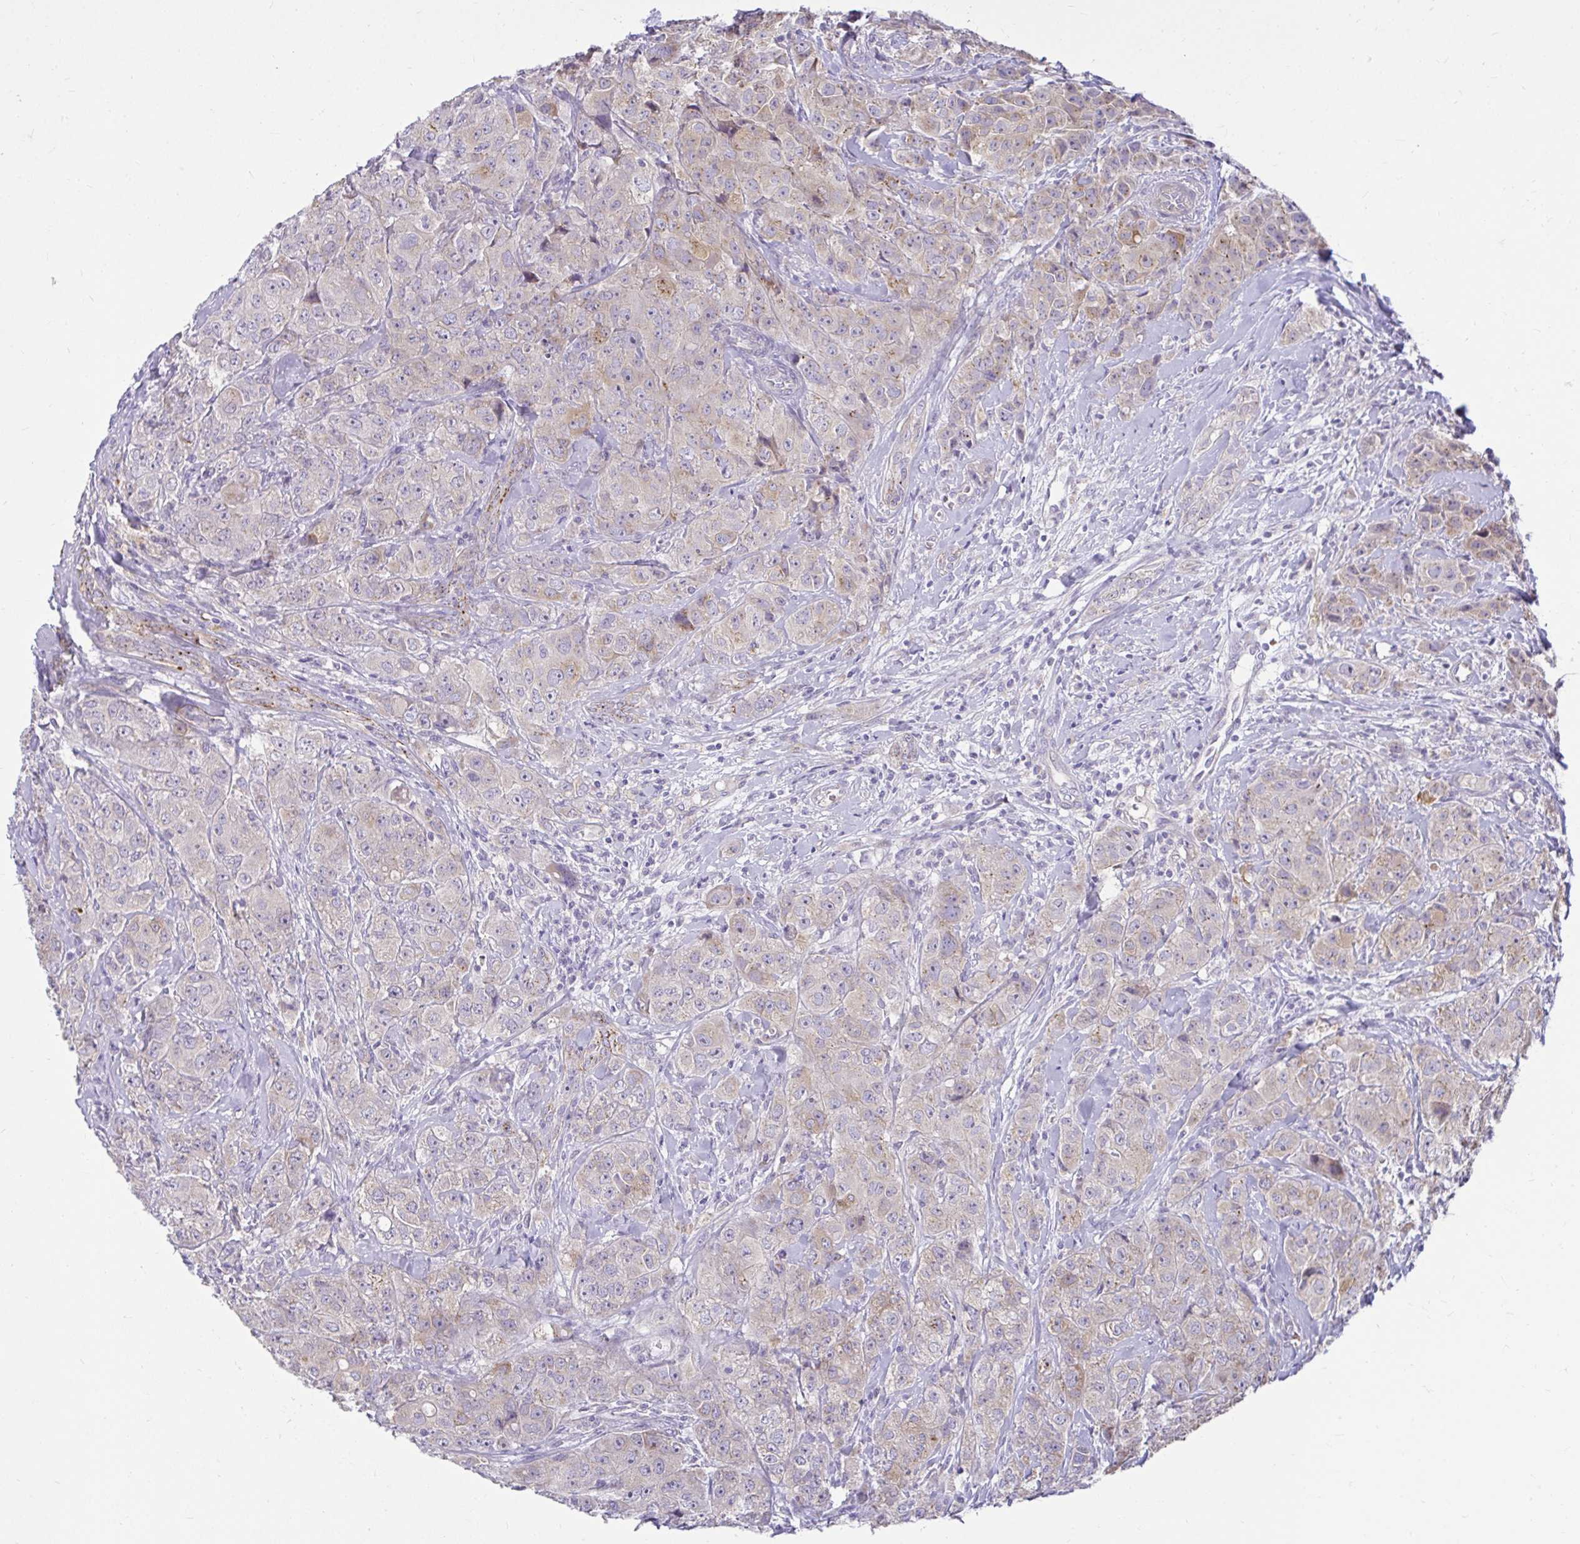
{"staining": {"intensity": "weak", "quantity": "<25%", "location": "cytoplasmic/membranous"}, "tissue": "breast cancer", "cell_type": "Tumor cells", "image_type": "cancer", "snomed": [{"axis": "morphology", "description": "Normal tissue, NOS"}, {"axis": "morphology", "description": "Duct carcinoma"}, {"axis": "topography", "description": "Breast"}], "caption": "This micrograph is of breast cancer stained with IHC to label a protein in brown with the nuclei are counter-stained blue. There is no positivity in tumor cells.", "gene": "PKN3", "patient": {"sex": "female", "age": 43}}